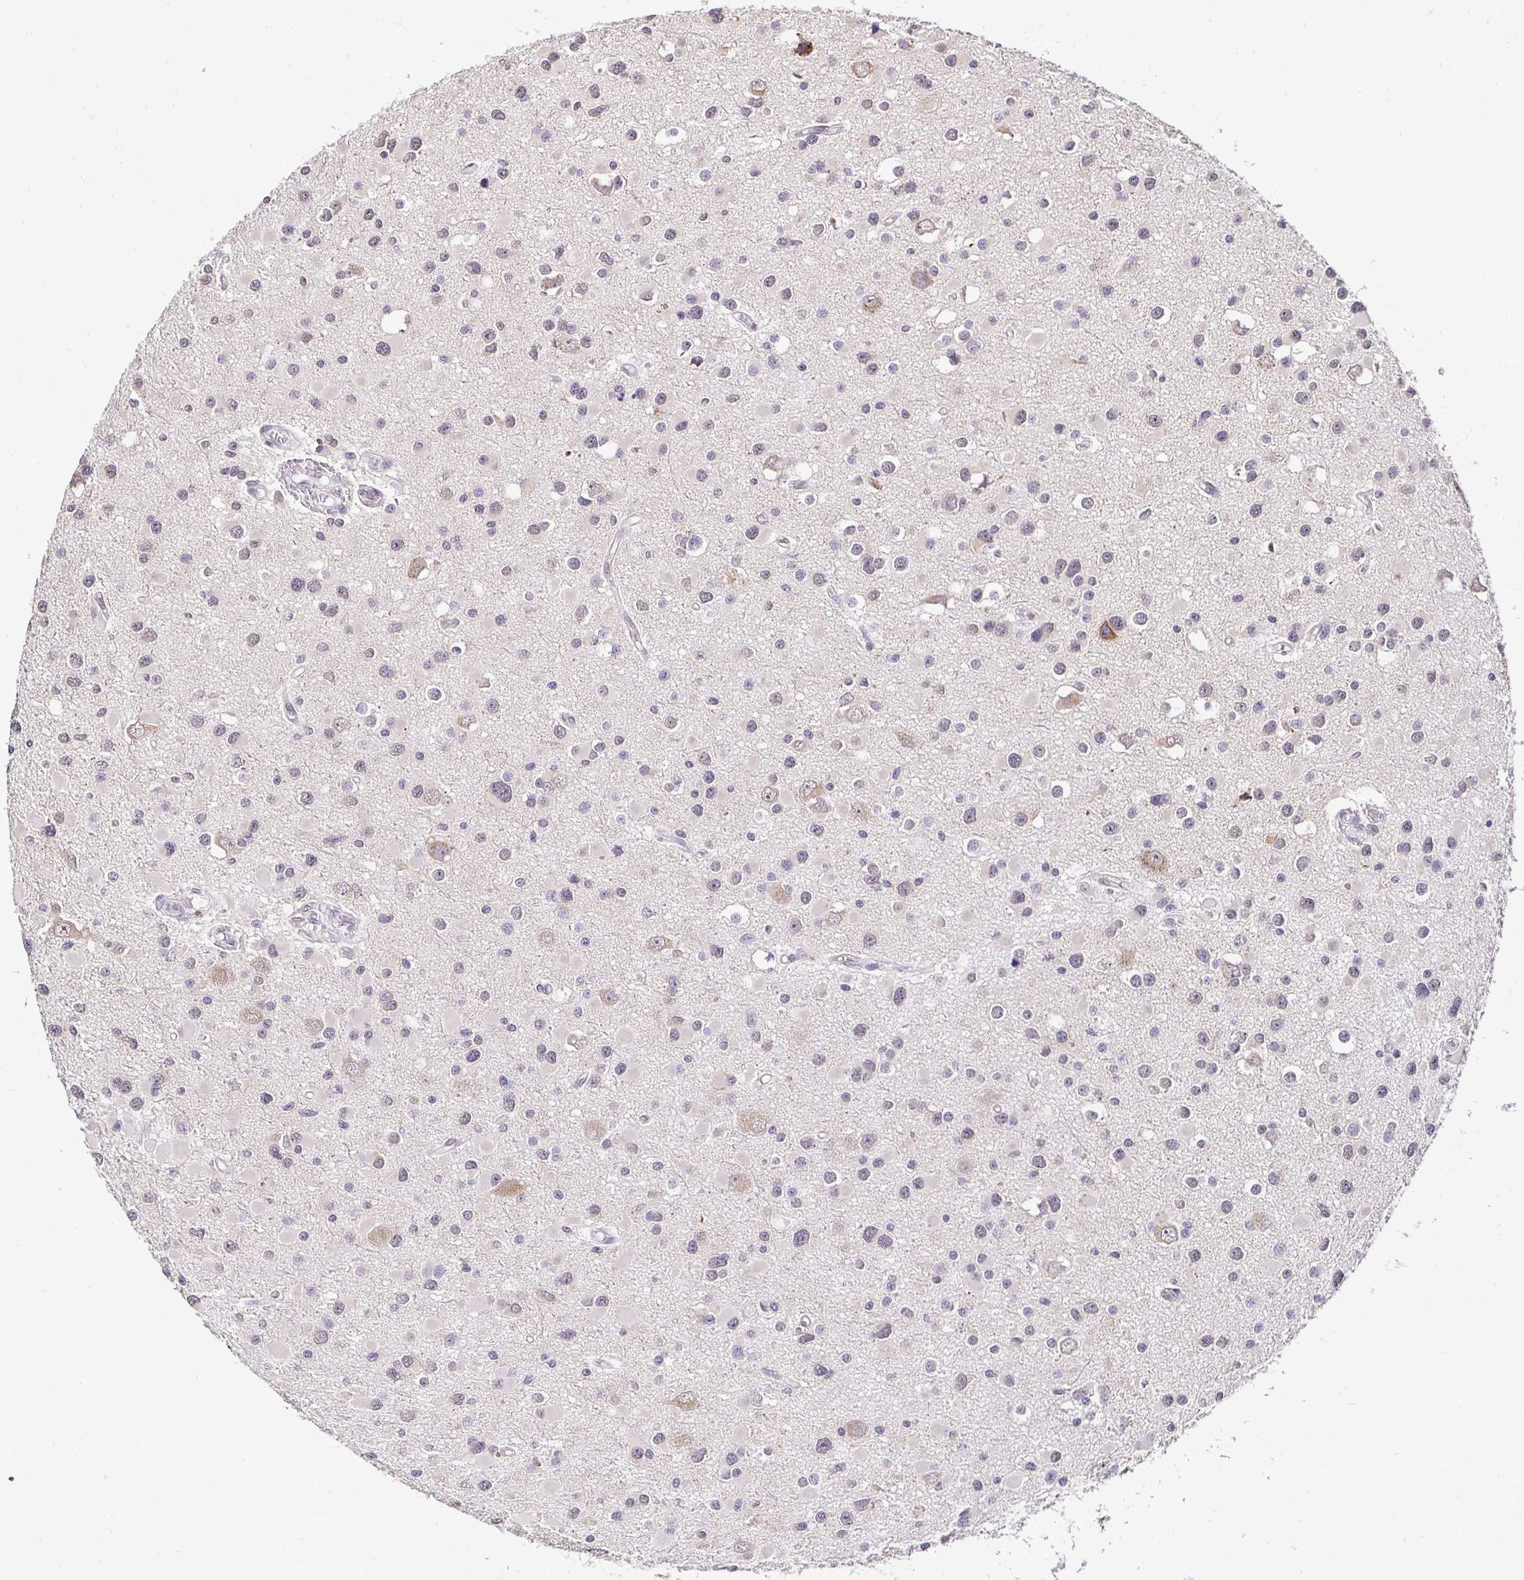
{"staining": {"intensity": "weak", "quantity": "<25%", "location": "nuclear"}, "tissue": "glioma", "cell_type": "Tumor cells", "image_type": "cancer", "snomed": [{"axis": "morphology", "description": "Glioma, malignant, High grade"}, {"axis": "topography", "description": "Brain"}], "caption": "This is an immunohistochemistry (IHC) photomicrograph of human malignant high-grade glioma. There is no expression in tumor cells.", "gene": "RHEBL1", "patient": {"sex": "male", "age": 54}}